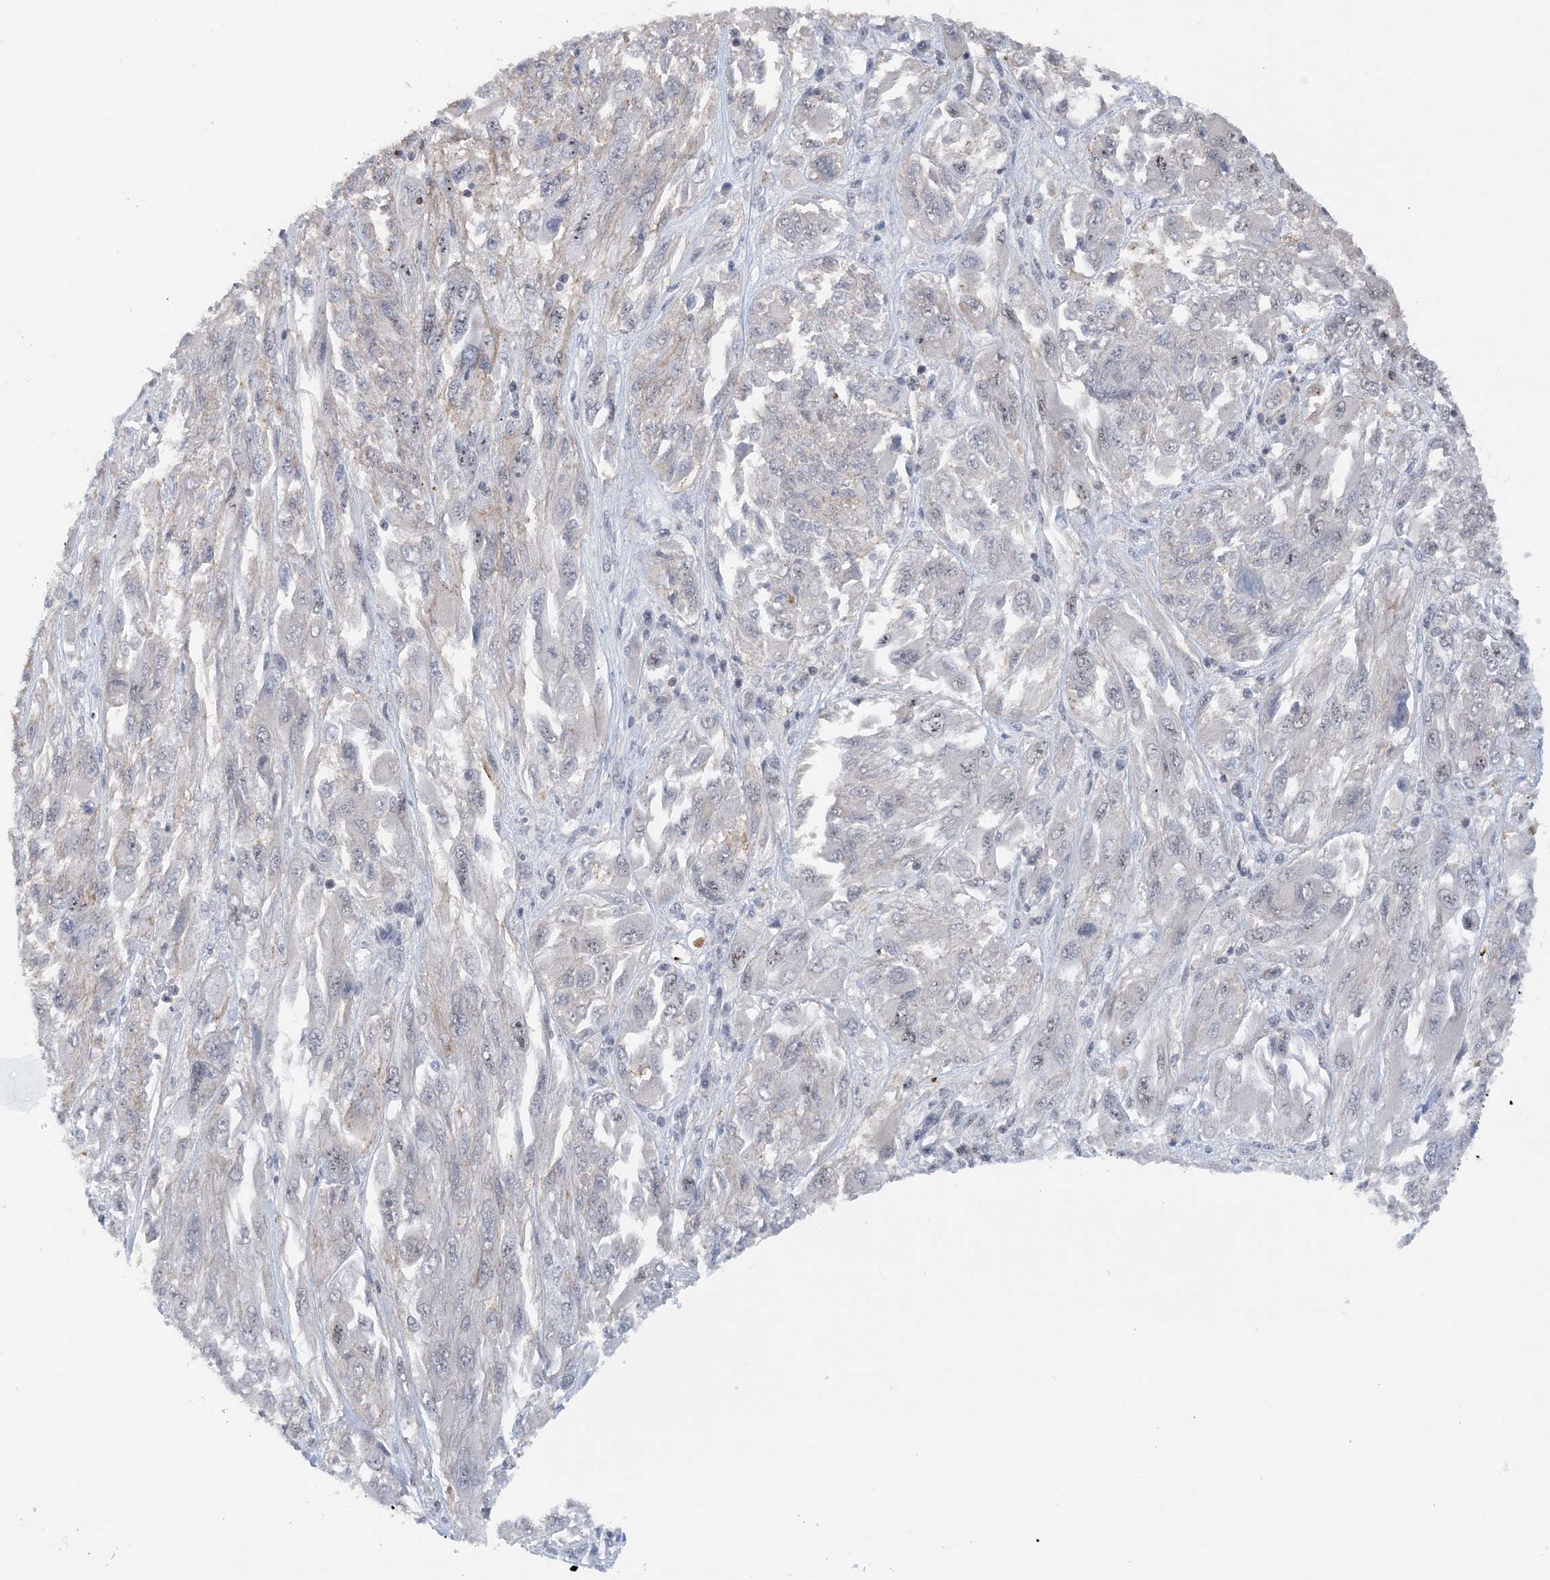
{"staining": {"intensity": "negative", "quantity": "none", "location": "none"}, "tissue": "melanoma", "cell_type": "Tumor cells", "image_type": "cancer", "snomed": [{"axis": "morphology", "description": "Malignant melanoma, NOS"}, {"axis": "topography", "description": "Skin"}], "caption": "Immunohistochemistry (IHC) of human melanoma demonstrates no expression in tumor cells. Brightfield microscopy of immunohistochemistry stained with DAB (brown) and hematoxylin (blue), captured at high magnification.", "gene": "CCDC152", "patient": {"sex": "female", "age": 91}}